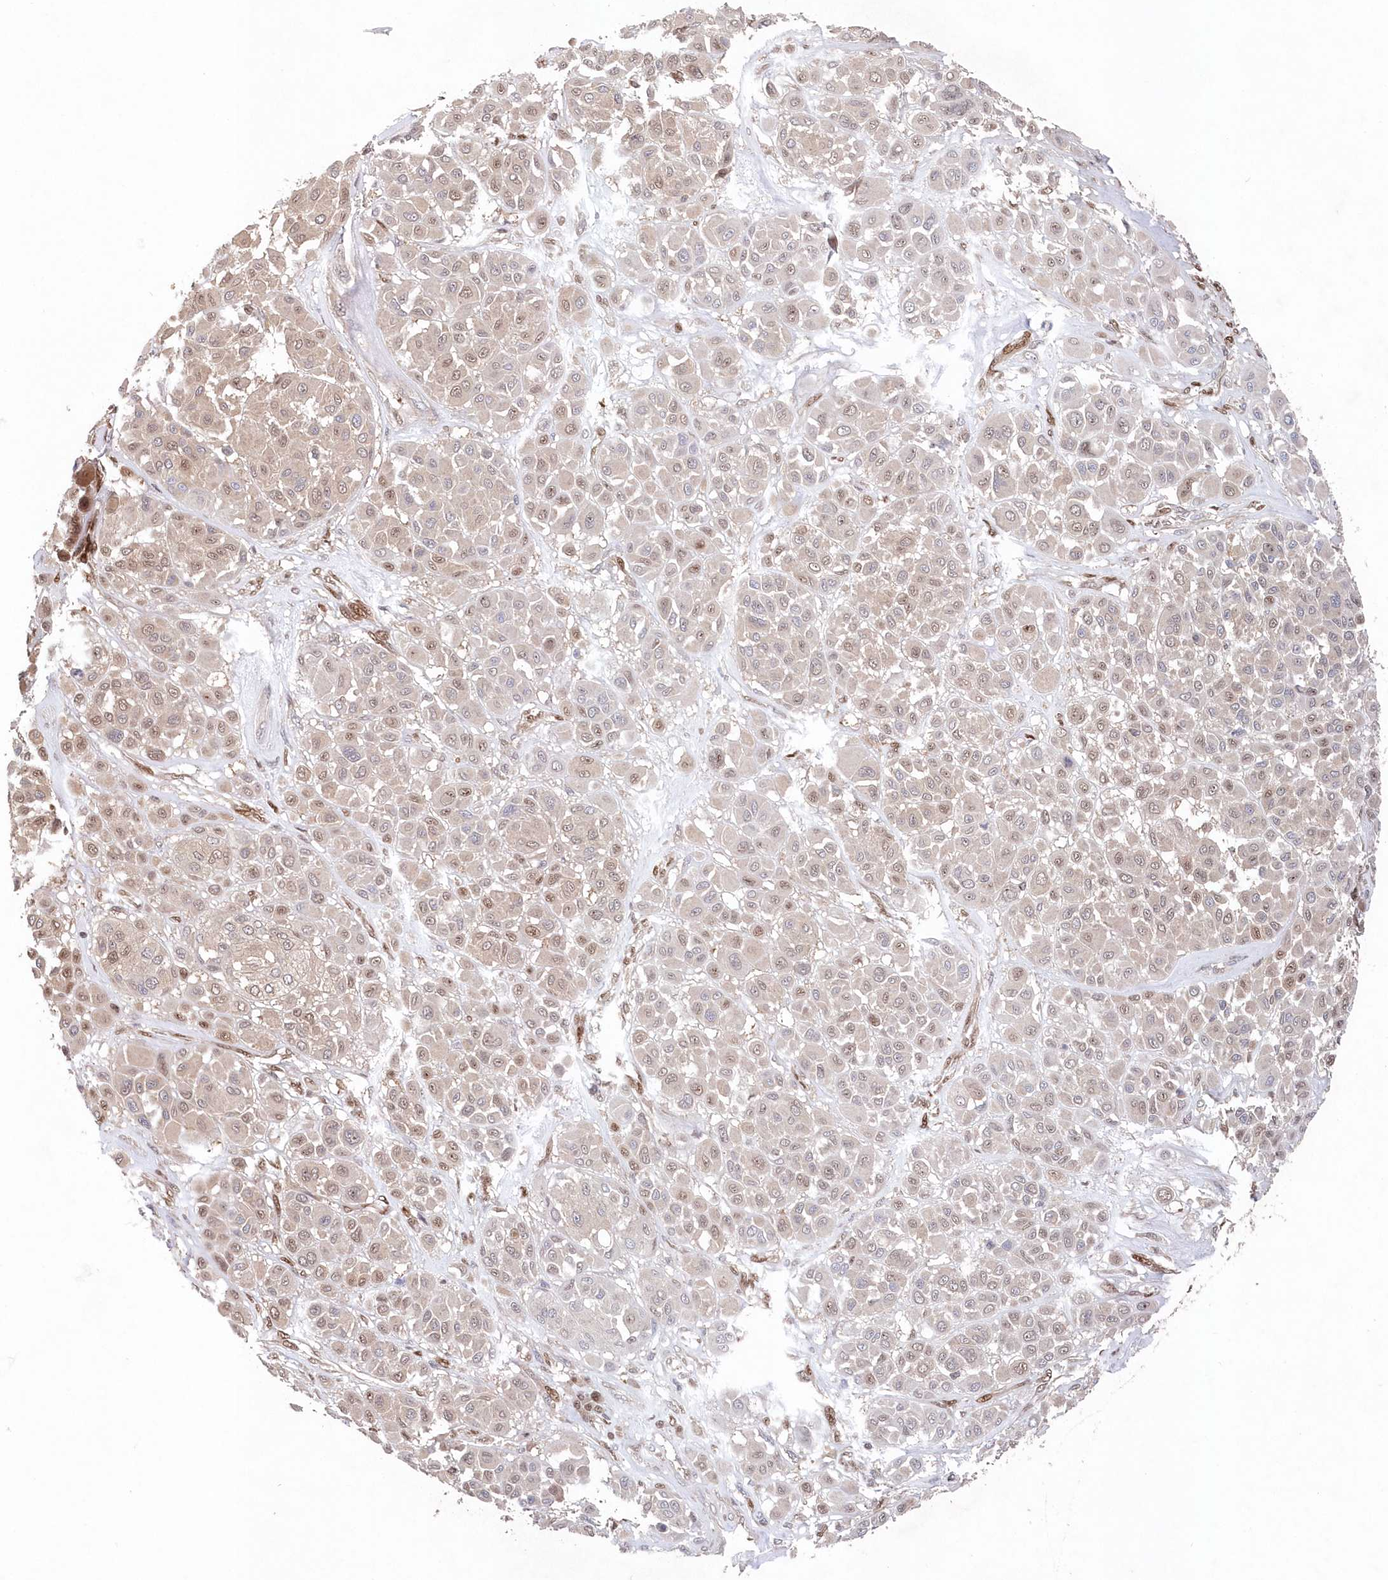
{"staining": {"intensity": "weak", "quantity": "25%-75%", "location": "nuclear"}, "tissue": "melanoma", "cell_type": "Tumor cells", "image_type": "cancer", "snomed": [{"axis": "morphology", "description": "Malignant melanoma, Metastatic site"}, {"axis": "topography", "description": "Soft tissue"}], "caption": "Immunohistochemical staining of human malignant melanoma (metastatic site) reveals weak nuclear protein staining in approximately 25%-75% of tumor cells.", "gene": "ABHD14B", "patient": {"sex": "male", "age": 41}}